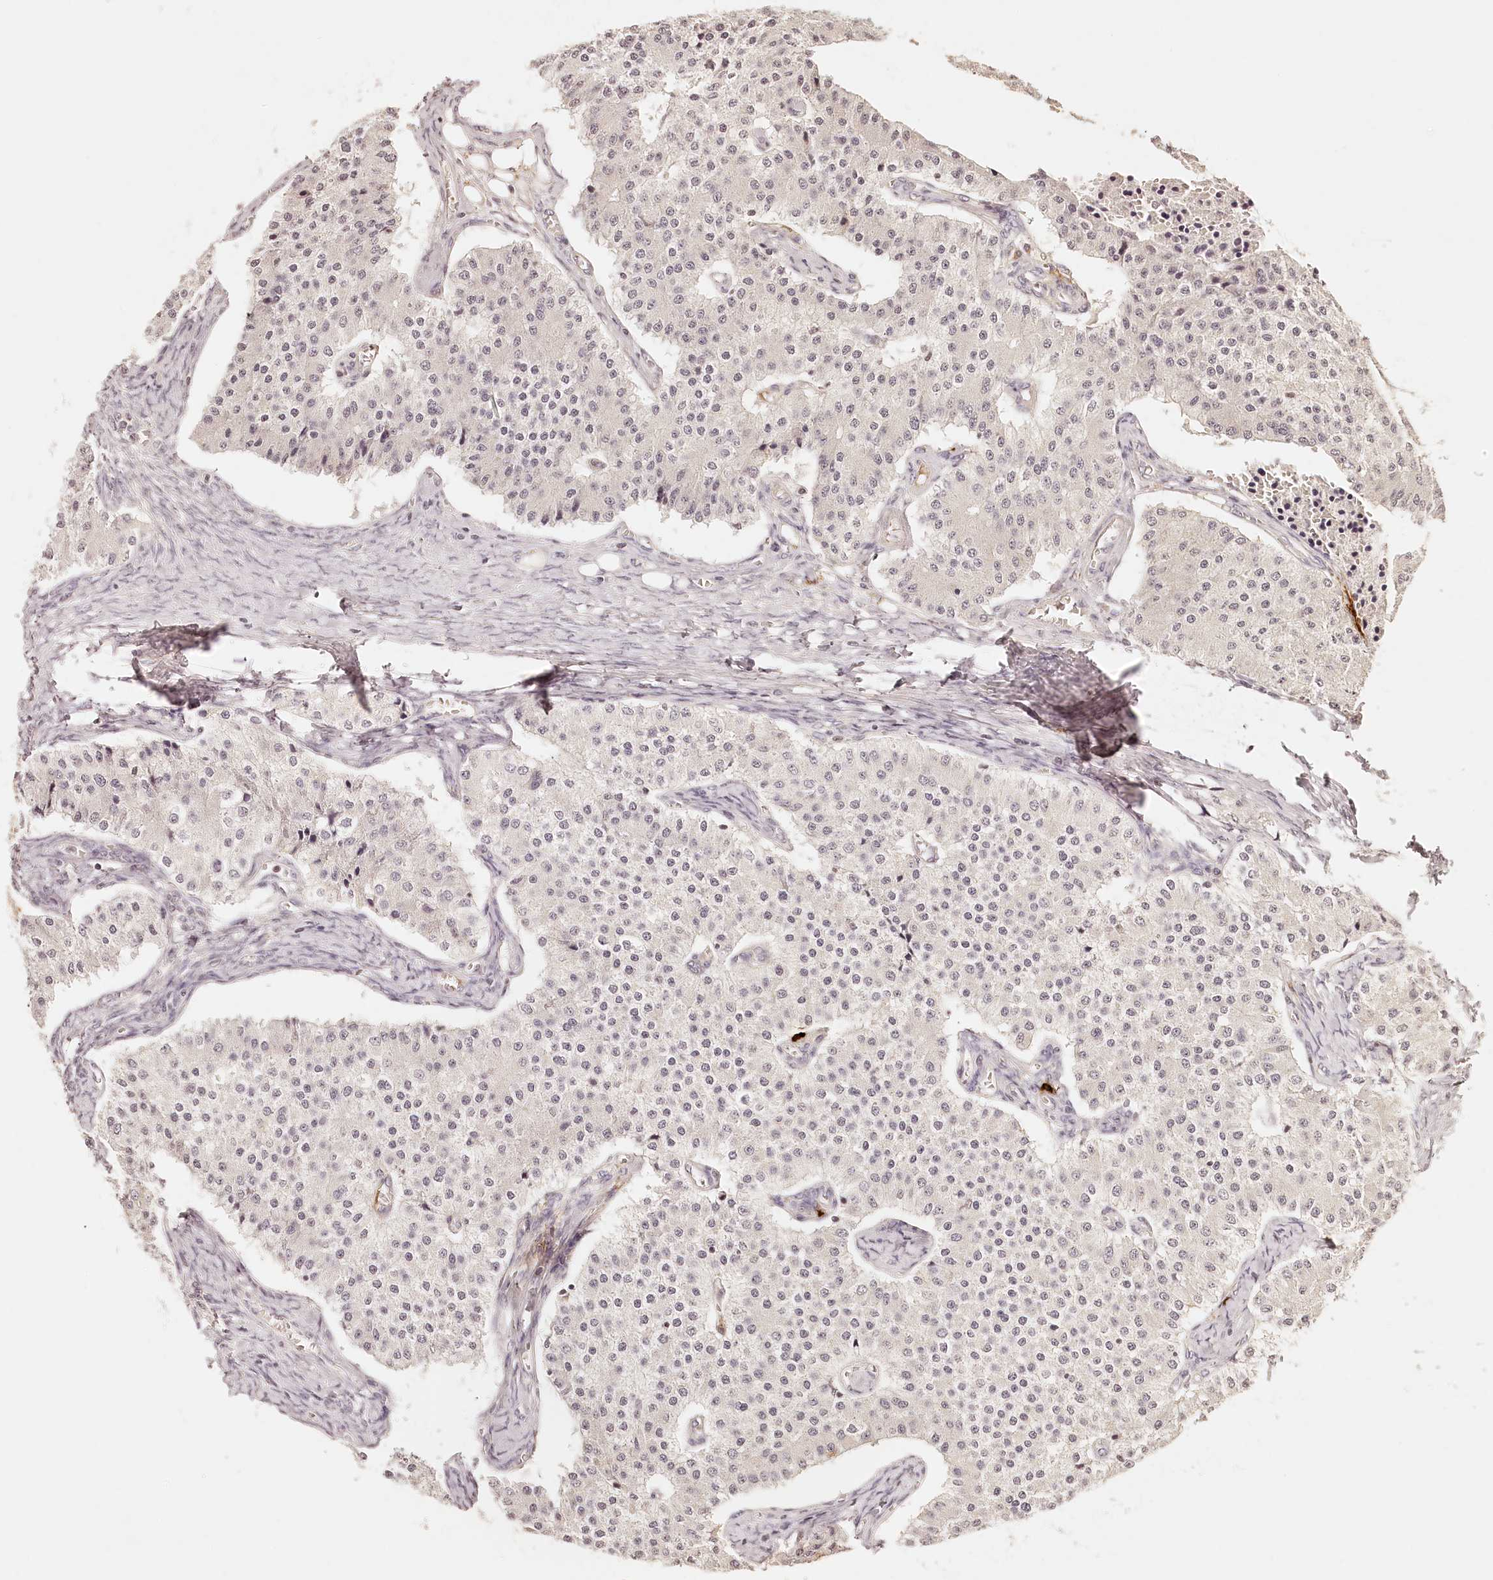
{"staining": {"intensity": "negative", "quantity": "none", "location": "none"}, "tissue": "carcinoid", "cell_type": "Tumor cells", "image_type": "cancer", "snomed": [{"axis": "morphology", "description": "Carcinoid, malignant, NOS"}, {"axis": "topography", "description": "Colon"}], "caption": "DAB (3,3'-diaminobenzidine) immunohistochemical staining of malignant carcinoid reveals no significant expression in tumor cells.", "gene": "SYNGR1", "patient": {"sex": "female", "age": 52}}